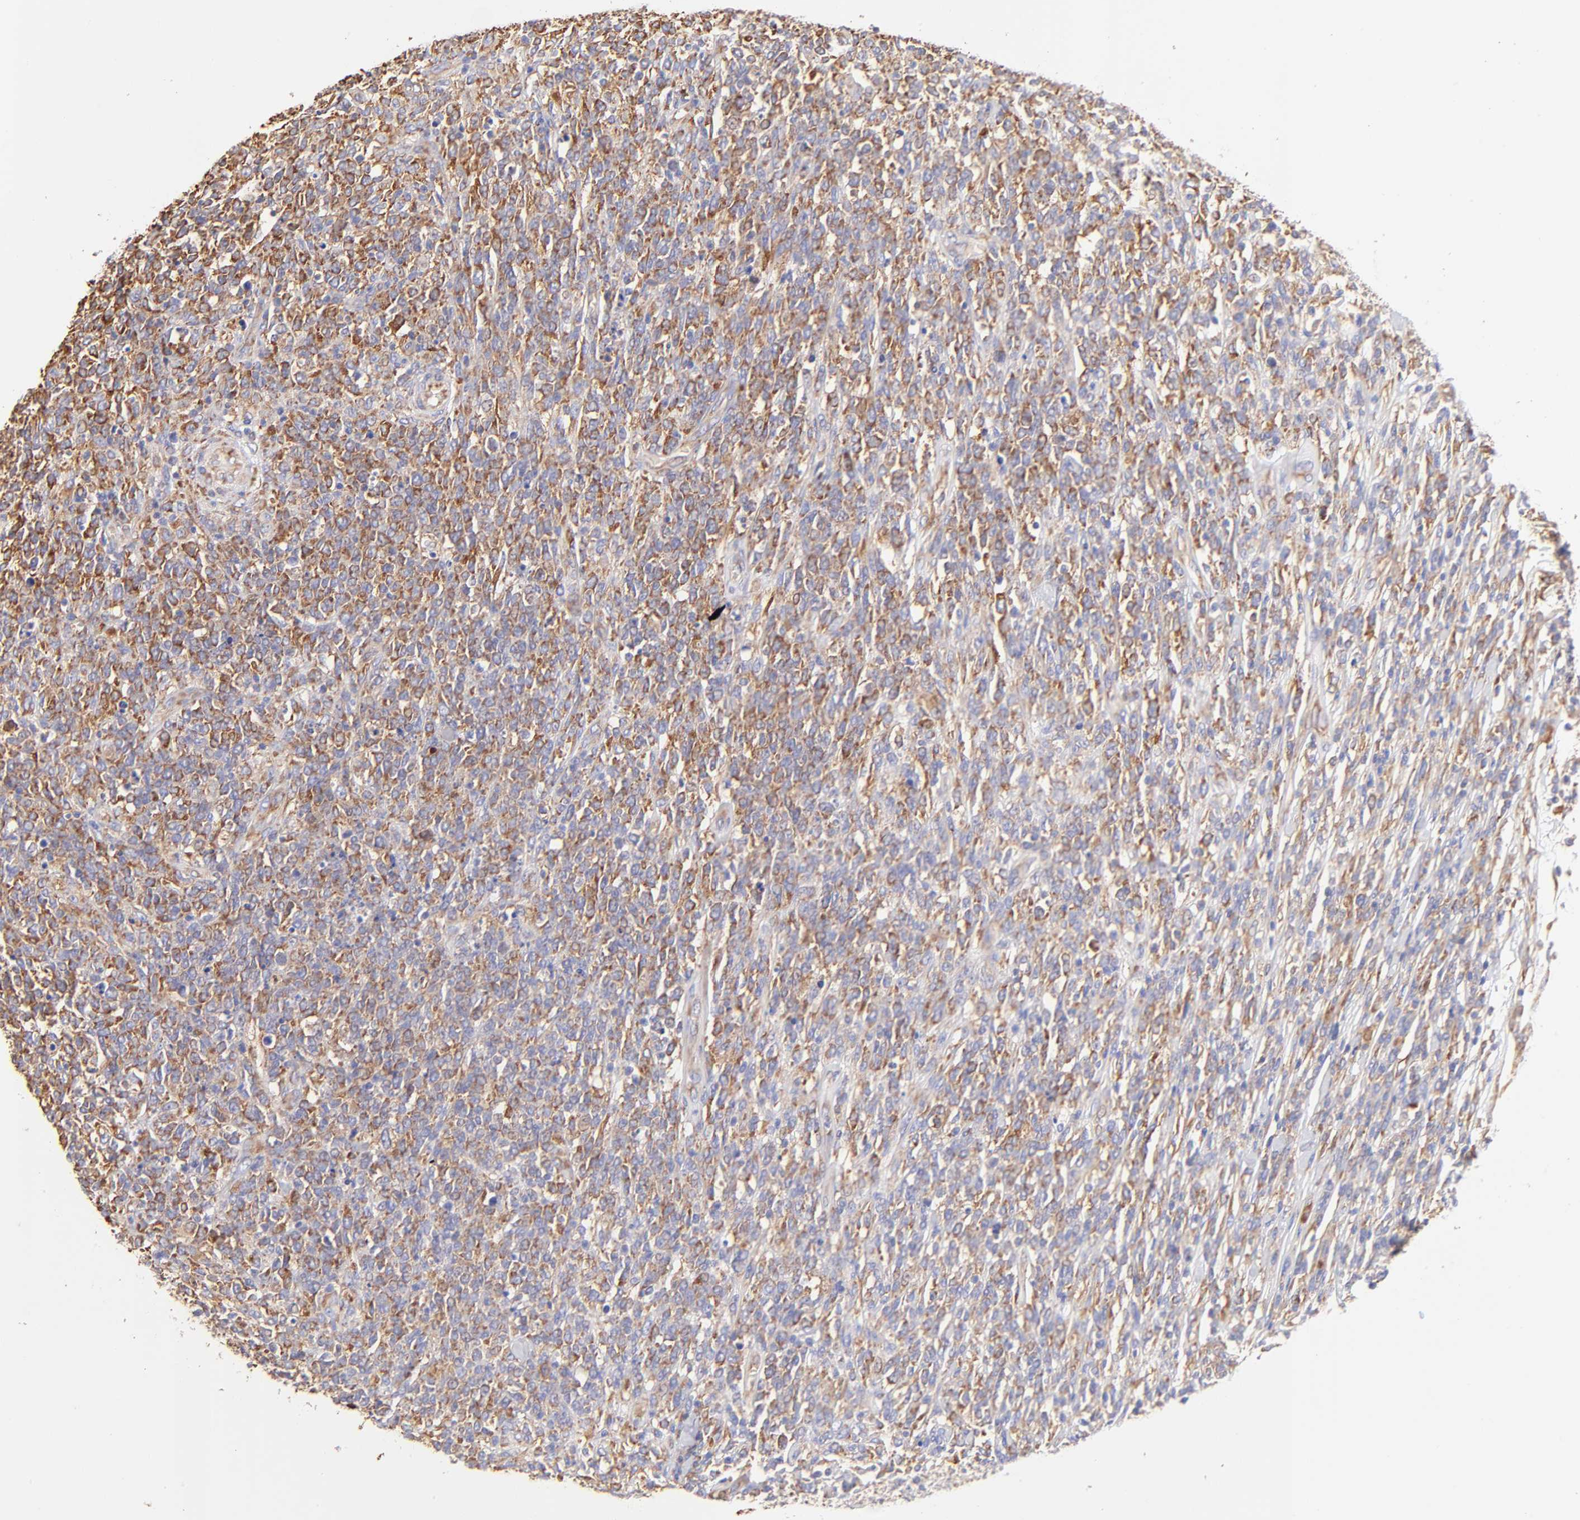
{"staining": {"intensity": "moderate", "quantity": "25%-75%", "location": "cytoplasmic/membranous"}, "tissue": "lymphoma", "cell_type": "Tumor cells", "image_type": "cancer", "snomed": [{"axis": "morphology", "description": "Malignant lymphoma, non-Hodgkin's type, High grade"}, {"axis": "topography", "description": "Lymph node"}], "caption": "Immunohistochemical staining of lymphoma reveals medium levels of moderate cytoplasmic/membranous protein expression in approximately 25%-75% of tumor cells.", "gene": "RPL30", "patient": {"sex": "female", "age": 73}}